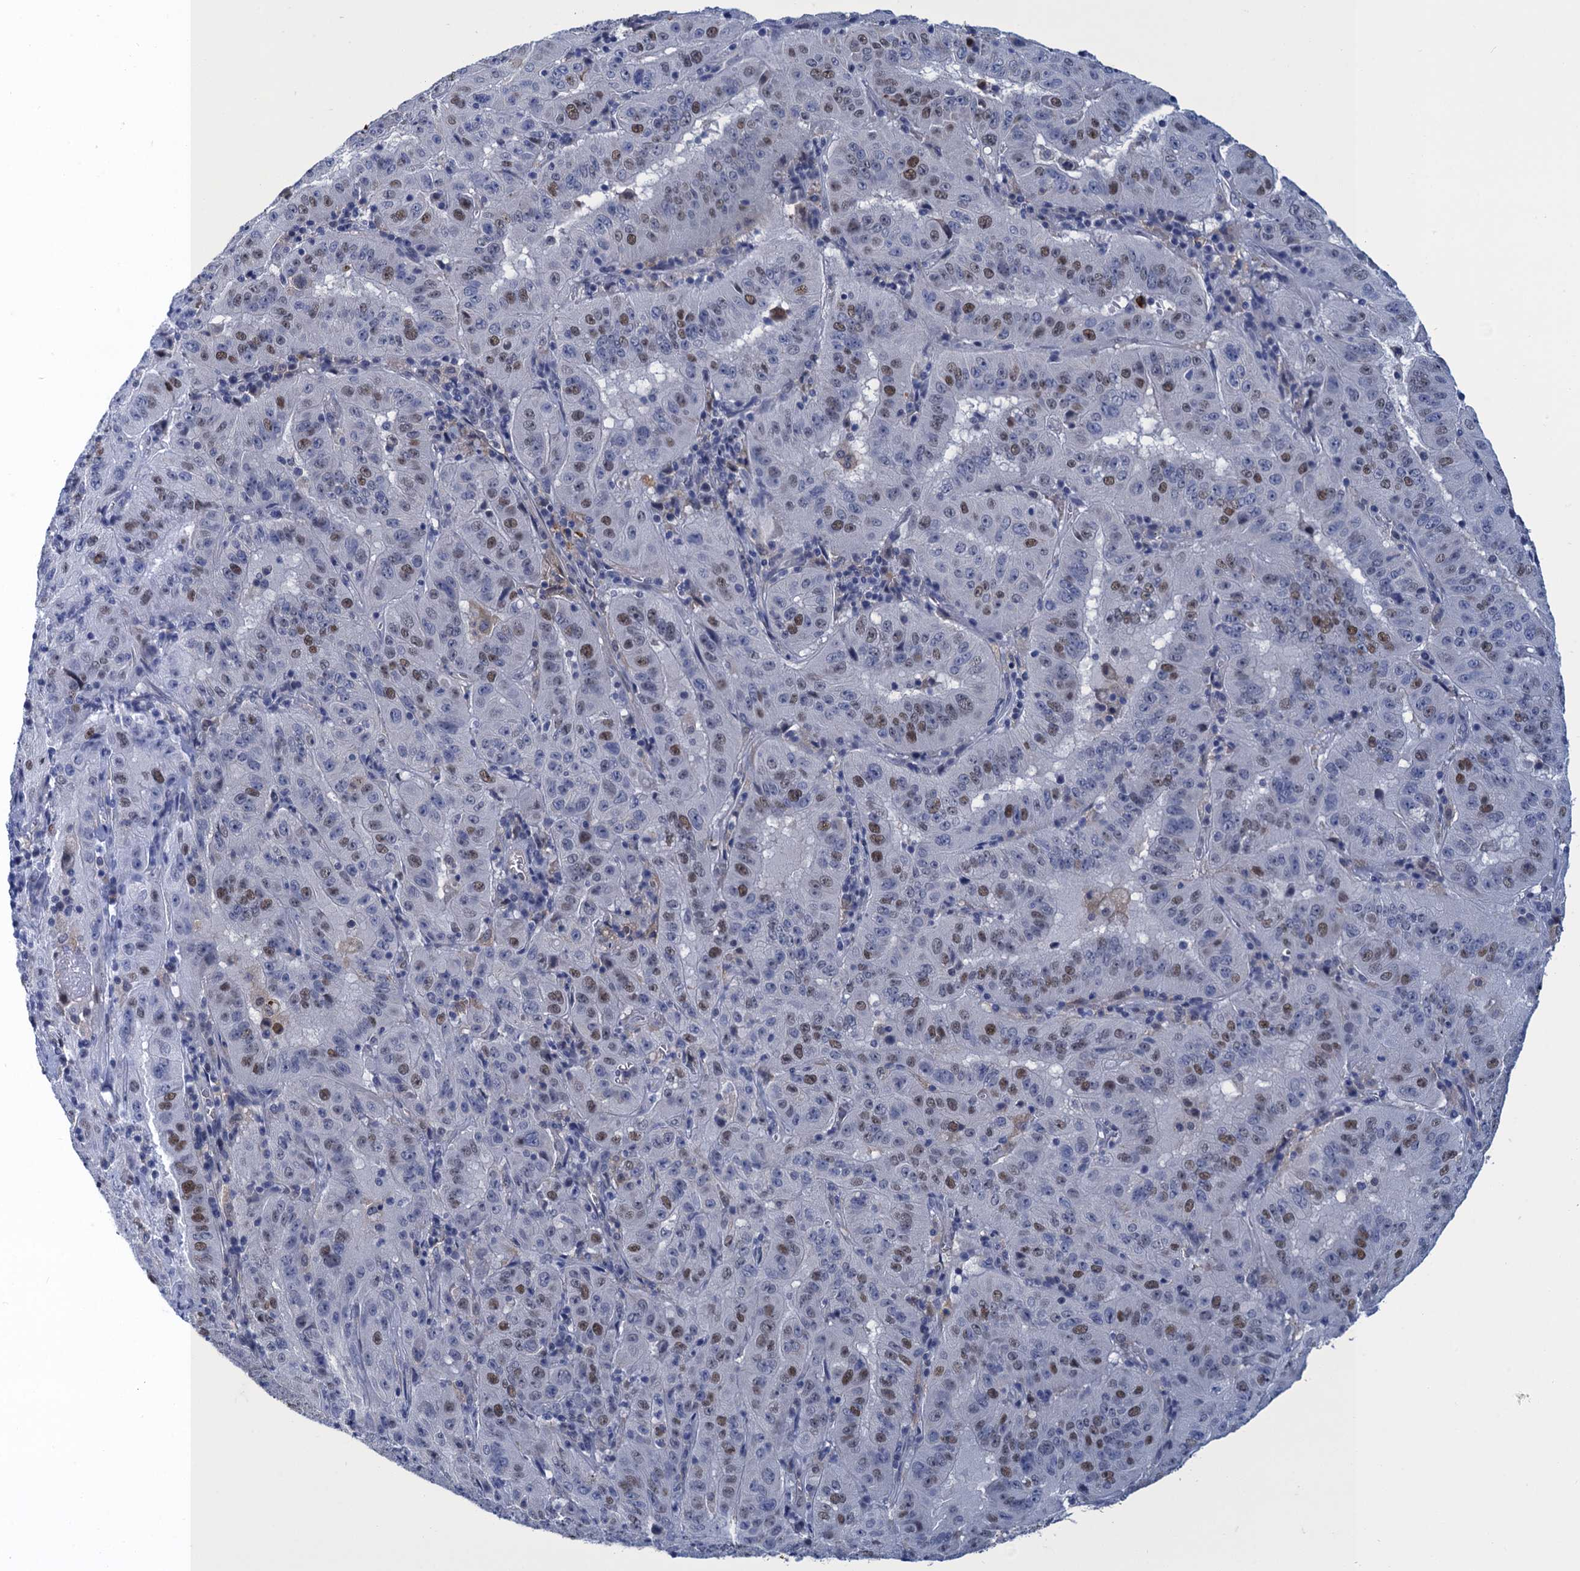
{"staining": {"intensity": "moderate", "quantity": "<25%", "location": "nuclear"}, "tissue": "pancreatic cancer", "cell_type": "Tumor cells", "image_type": "cancer", "snomed": [{"axis": "morphology", "description": "Adenocarcinoma, NOS"}, {"axis": "topography", "description": "Pancreas"}], "caption": "Pancreatic cancer (adenocarcinoma) stained with a brown dye demonstrates moderate nuclear positive expression in about <25% of tumor cells.", "gene": "GINS3", "patient": {"sex": "male", "age": 63}}